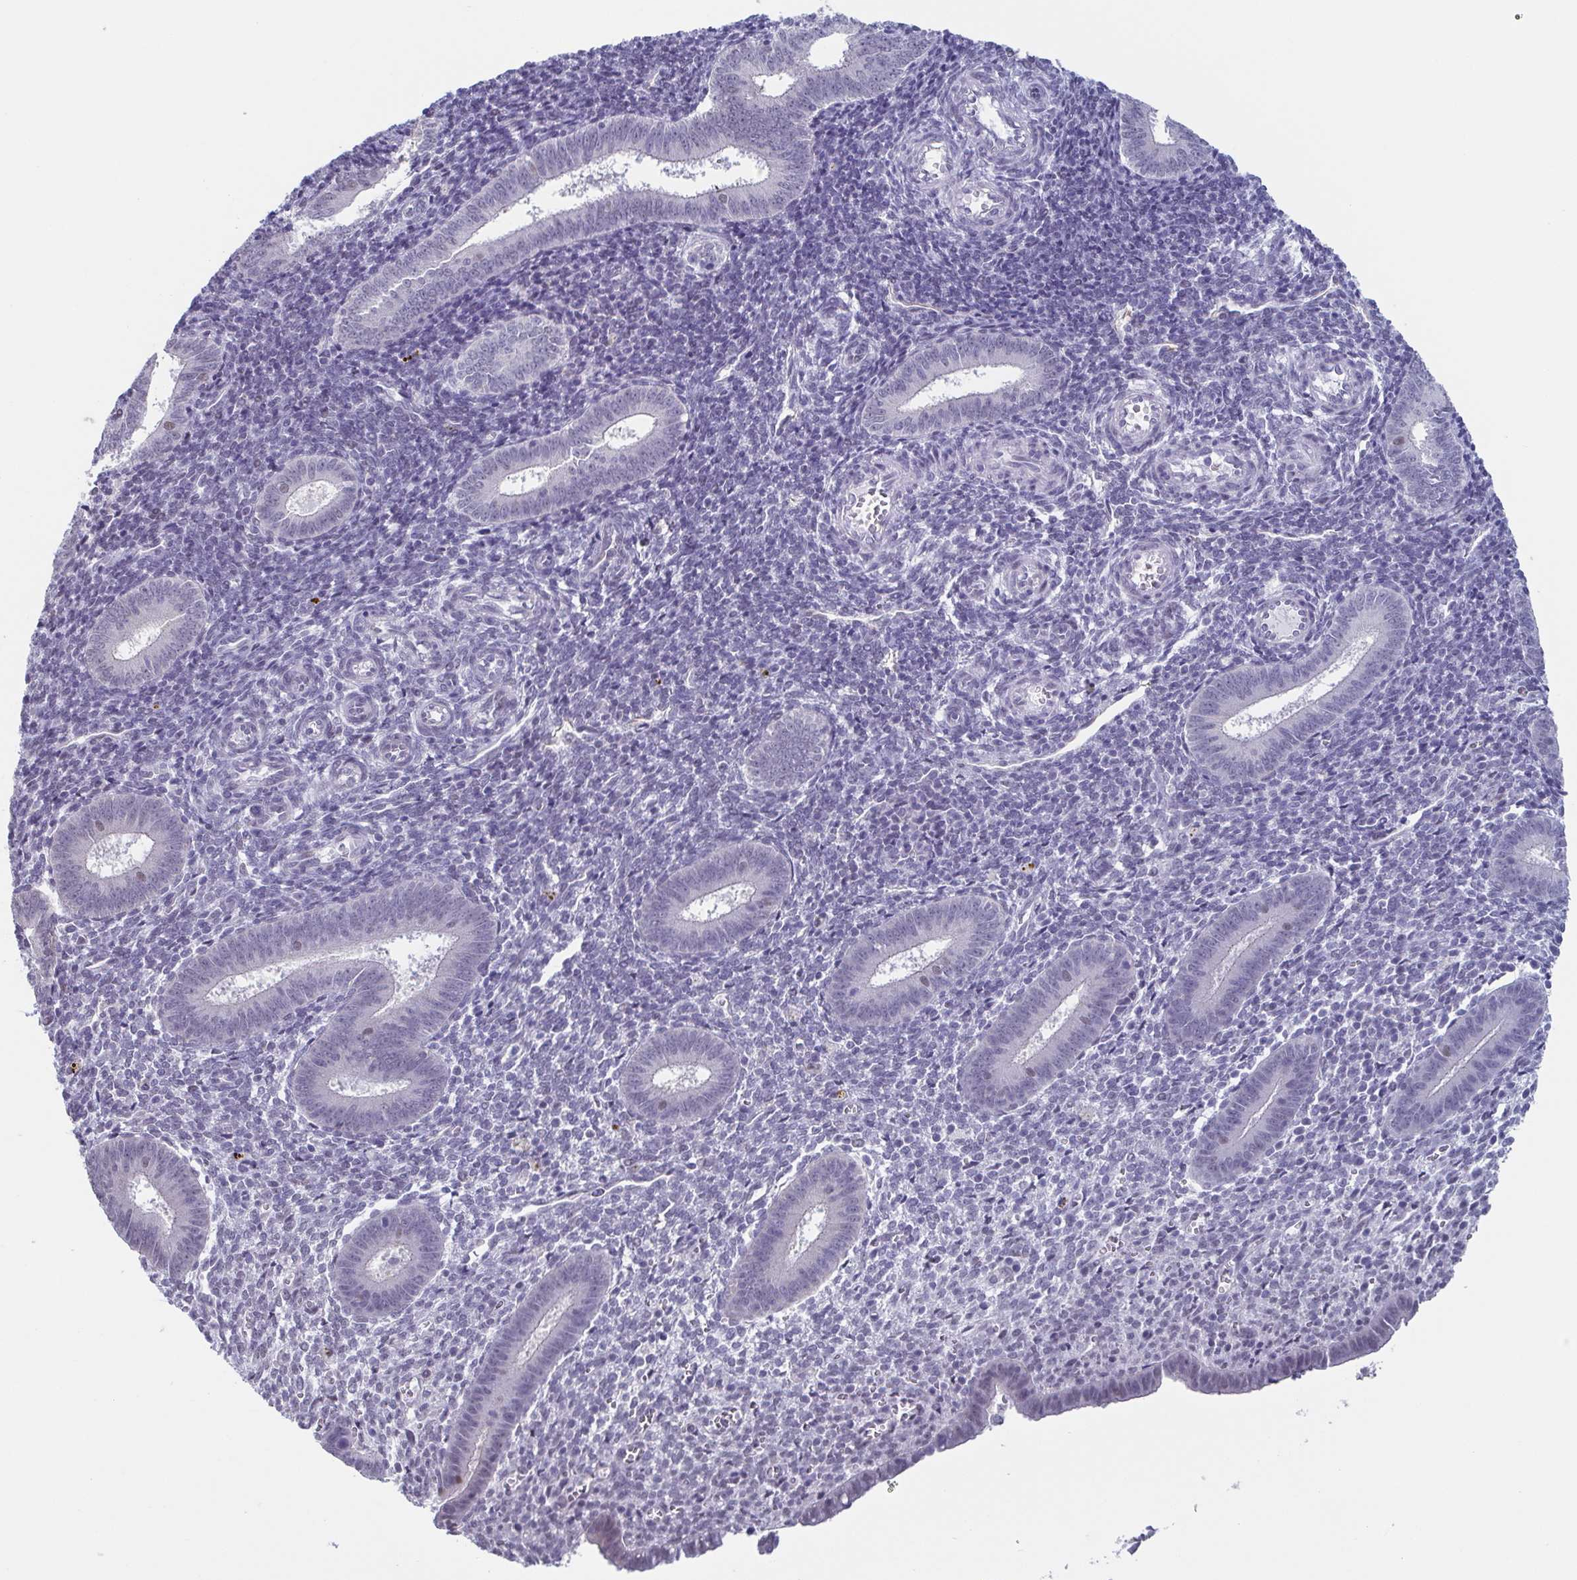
{"staining": {"intensity": "negative", "quantity": "none", "location": "none"}, "tissue": "endometrium", "cell_type": "Cells in endometrial stroma", "image_type": "normal", "snomed": [{"axis": "morphology", "description": "Normal tissue, NOS"}, {"axis": "topography", "description": "Endometrium"}], "caption": "This micrograph is of normal endometrium stained with immunohistochemistry to label a protein in brown with the nuclei are counter-stained blue. There is no positivity in cells in endometrial stroma.", "gene": "TMEM92", "patient": {"sex": "female", "age": 25}}